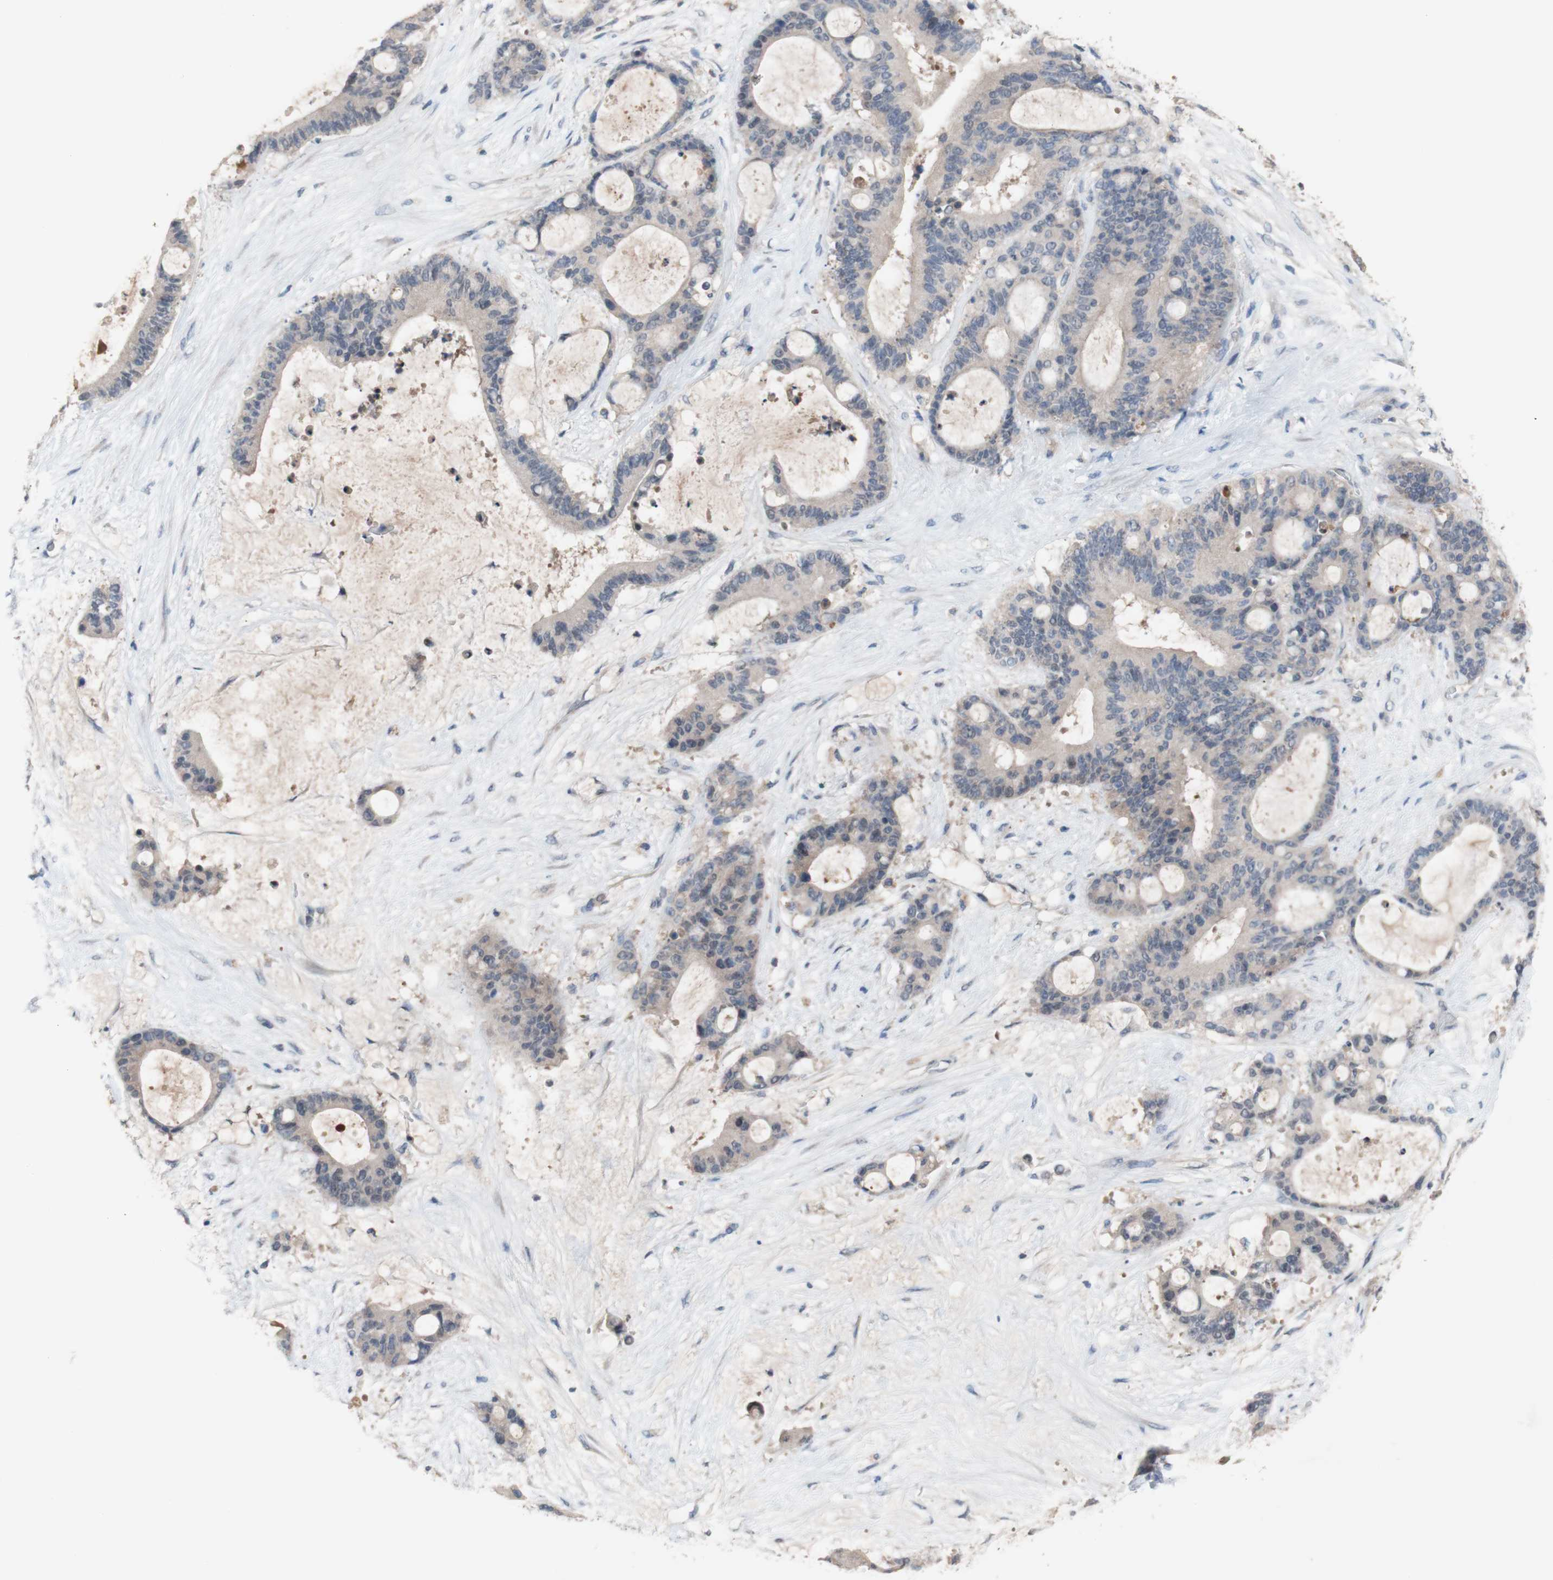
{"staining": {"intensity": "negative", "quantity": "none", "location": "none"}, "tissue": "liver cancer", "cell_type": "Tumor cells", "image_type": "cancer", "snomed": [{"axis": "morphology", "description": "Cholangiocarcinoma"}, {"axis": "topography", "description": "Liver"}], "caption": "Immunohistochemical staining of human cholangiocarcinoma (liver) reveals no significant expression in tumor cells. (DAB (3,3'-diaminobenzidine) immunohistochemistry (IHC) with hematoxylin counter stain).", "gene": "PEX2", "patient": {"sex": "female", "age": 73}}